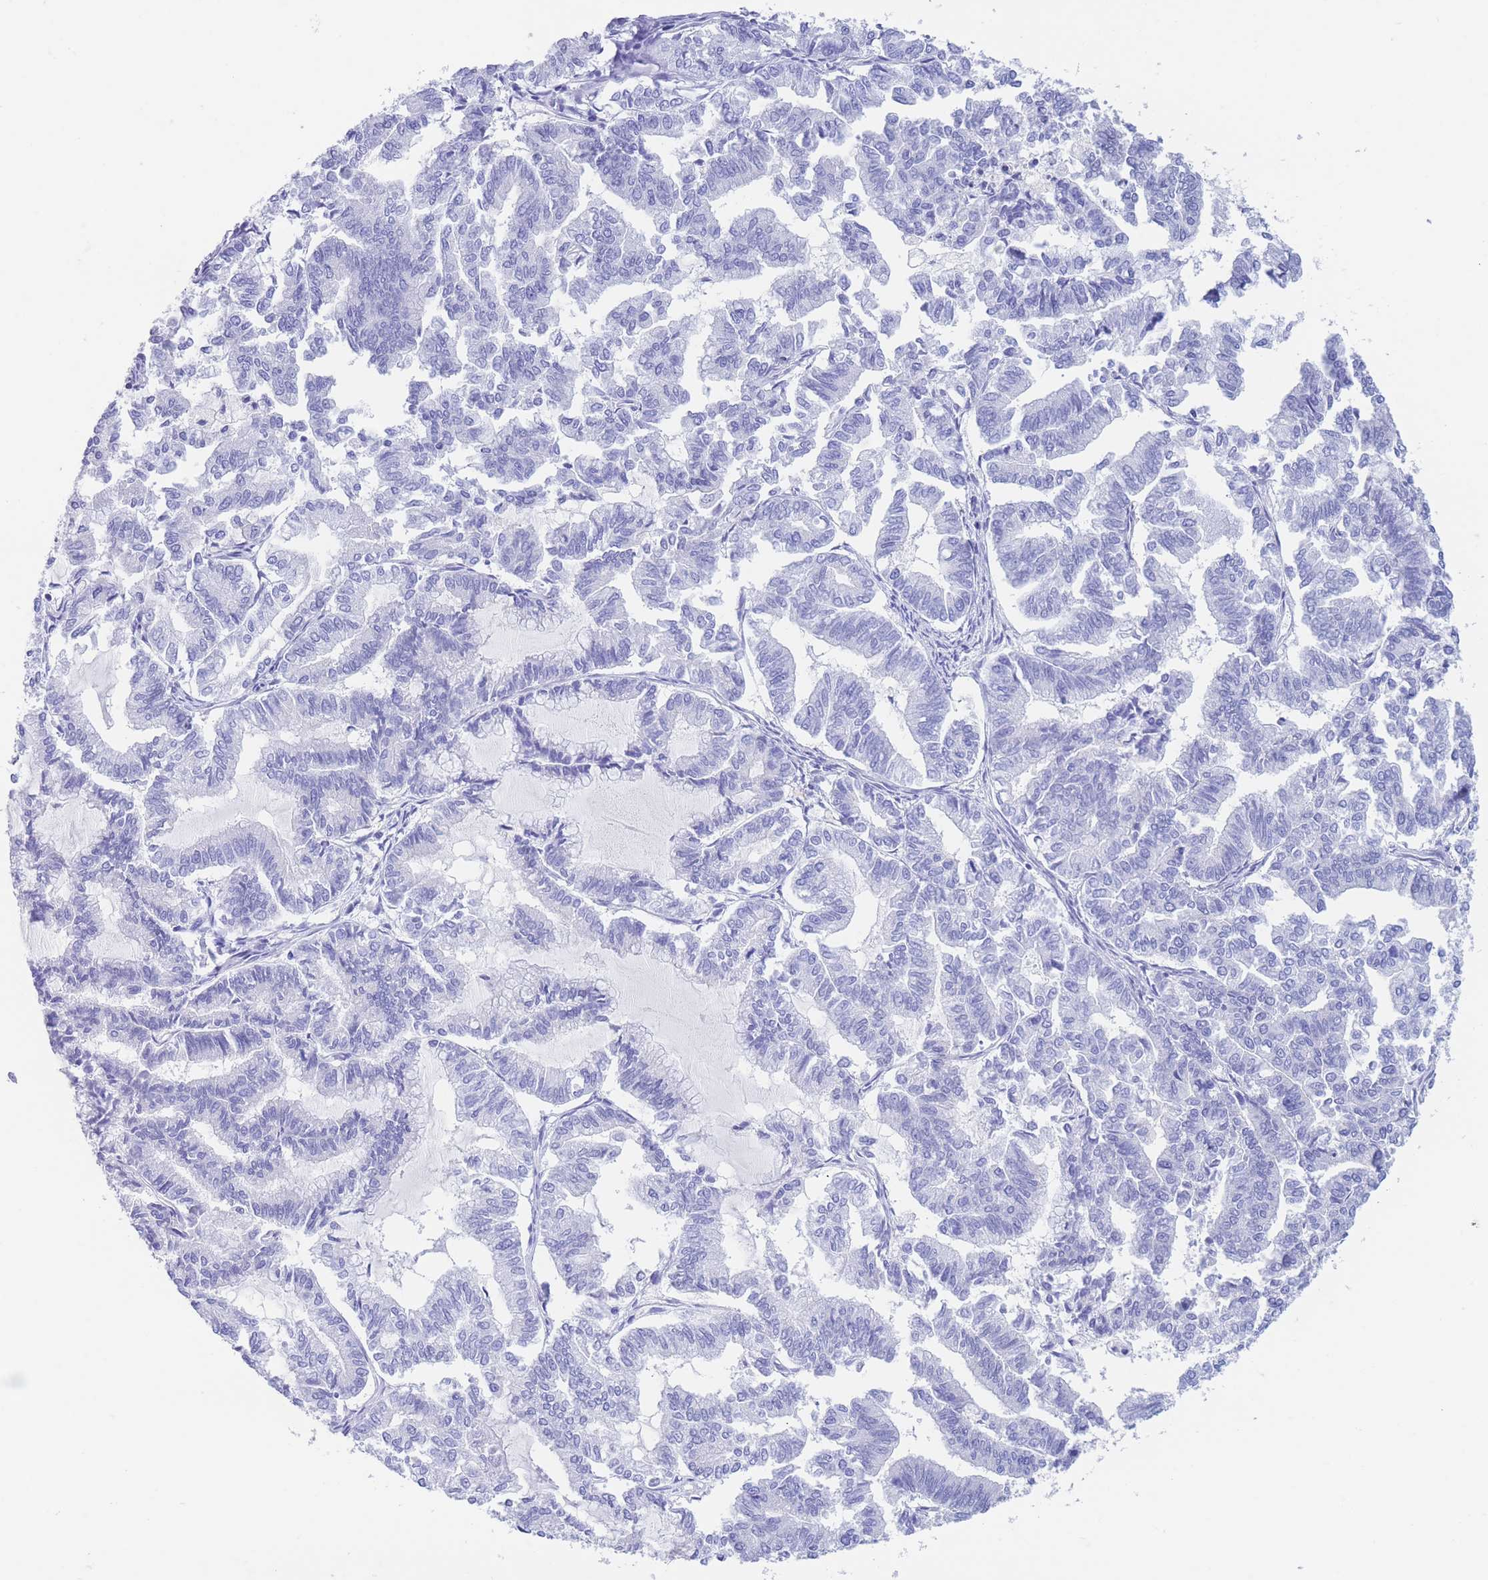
{"staining": {"intensity": "negative", "quantity": "none", "location": "none"}, "tissue": "endometrial cancer", "cell_type": "Tumor cells", "image_type": "cancer", "snomed": [{"axis": "morphology", "description": "Adenocarcinoma, NOS"}, {"axis": "topography", "description": "Endometrium"}], "caption": "Tumor cells show no significant protein staining in adenocarcinoma (endometrial). (DAB IHC visualized using brightfield microscopy, high magnification).", "gene": "SLCO1B3", "patient": {"sex": "female", "age": 79}}